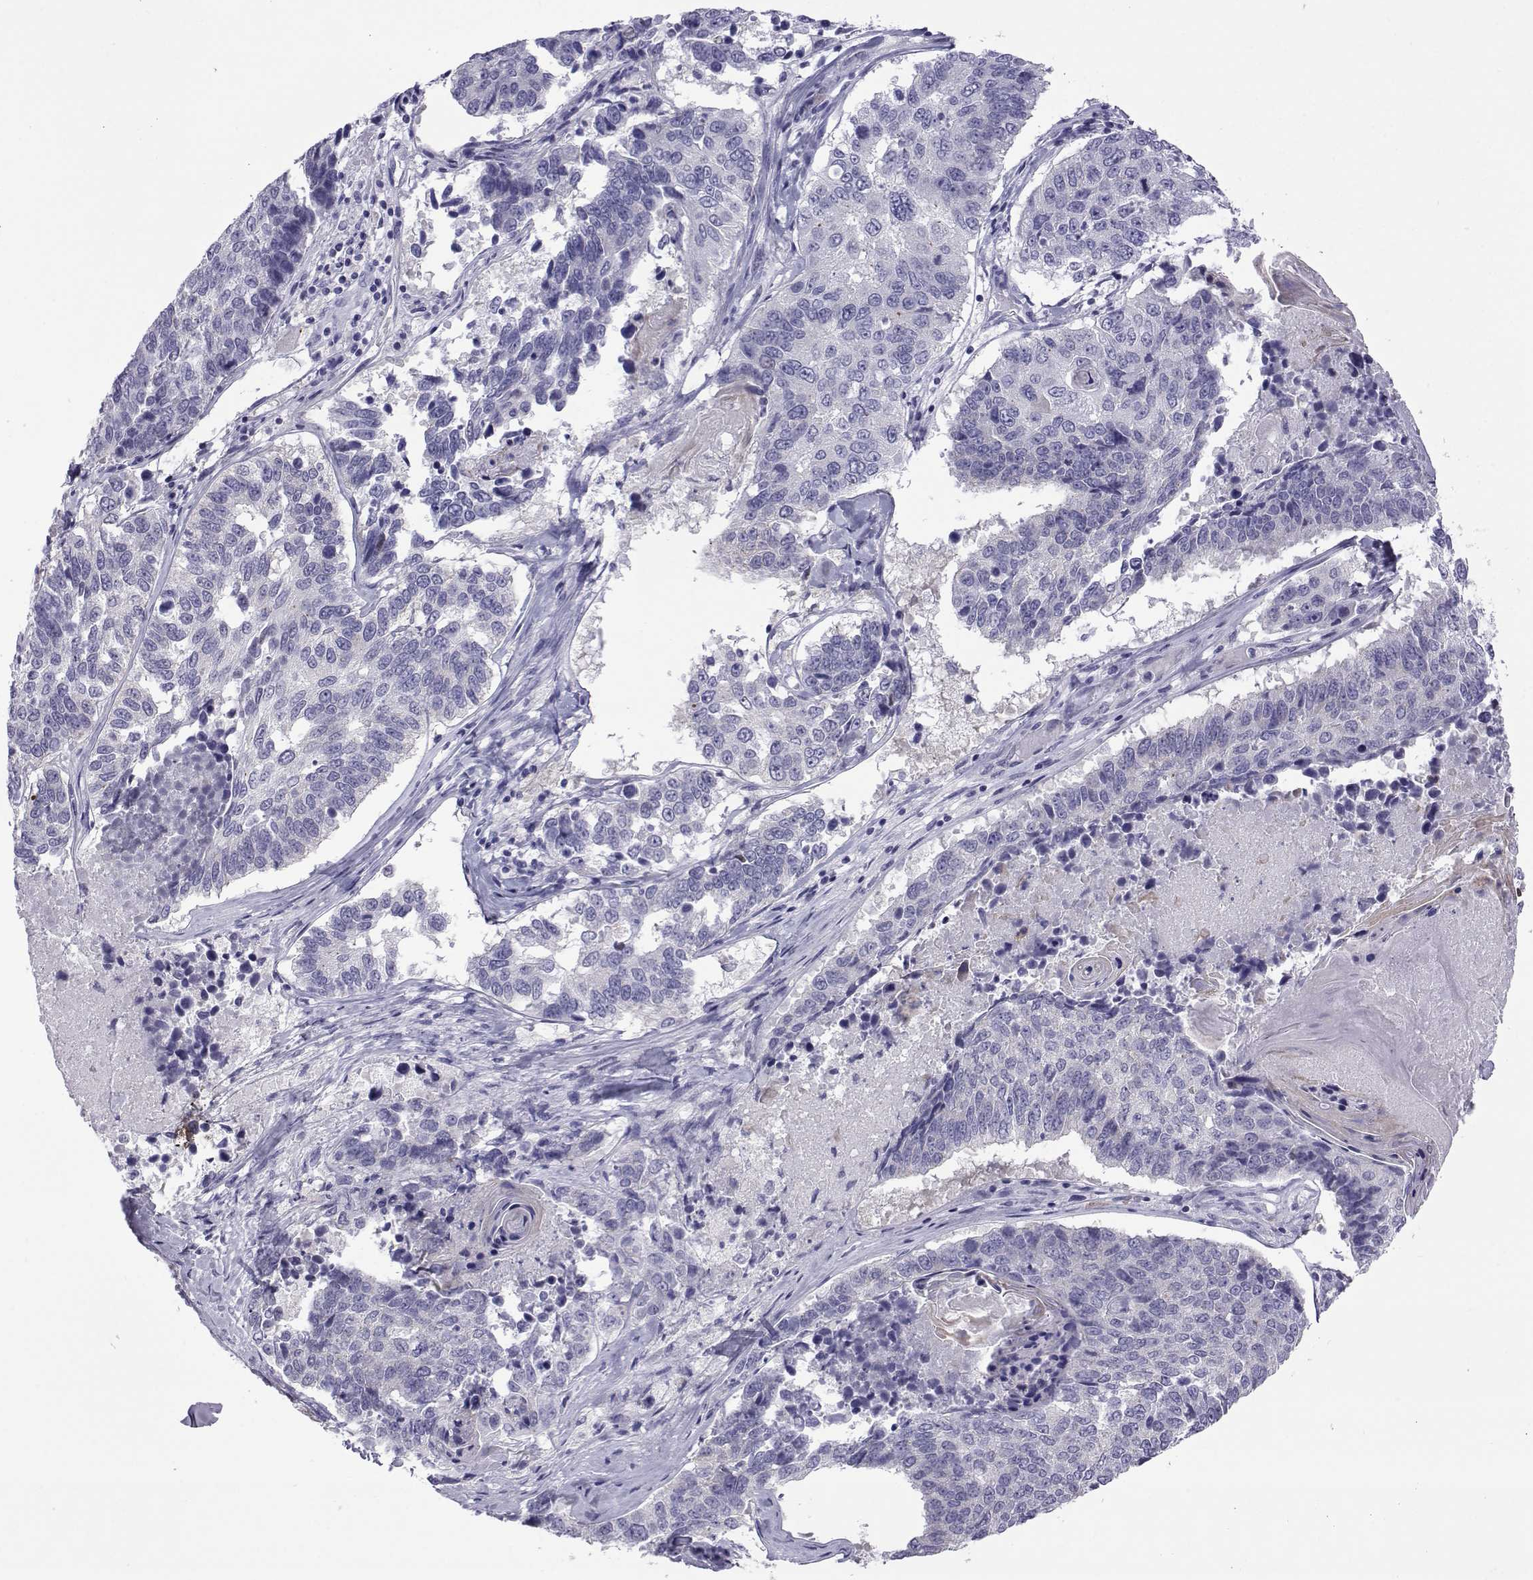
{"staining": {"intensity": "negative", "quantity": "none", "location": "none"}, "tissue": "lung cancer", "cell_type": "Tumor cells", "image_type": "cancer", "snomed": [{"axis": "morphology", "description": "Squamous cell carcinoma, NOS"}, {"axis": "topography", "description": "Lung"}], "caption": "Photomicrograph shows no significant protein staining in tumor cells of lung squamous cell carcinoma.", "gene": "COL22A1", "patient": {"sex": "male", "age": 73}}